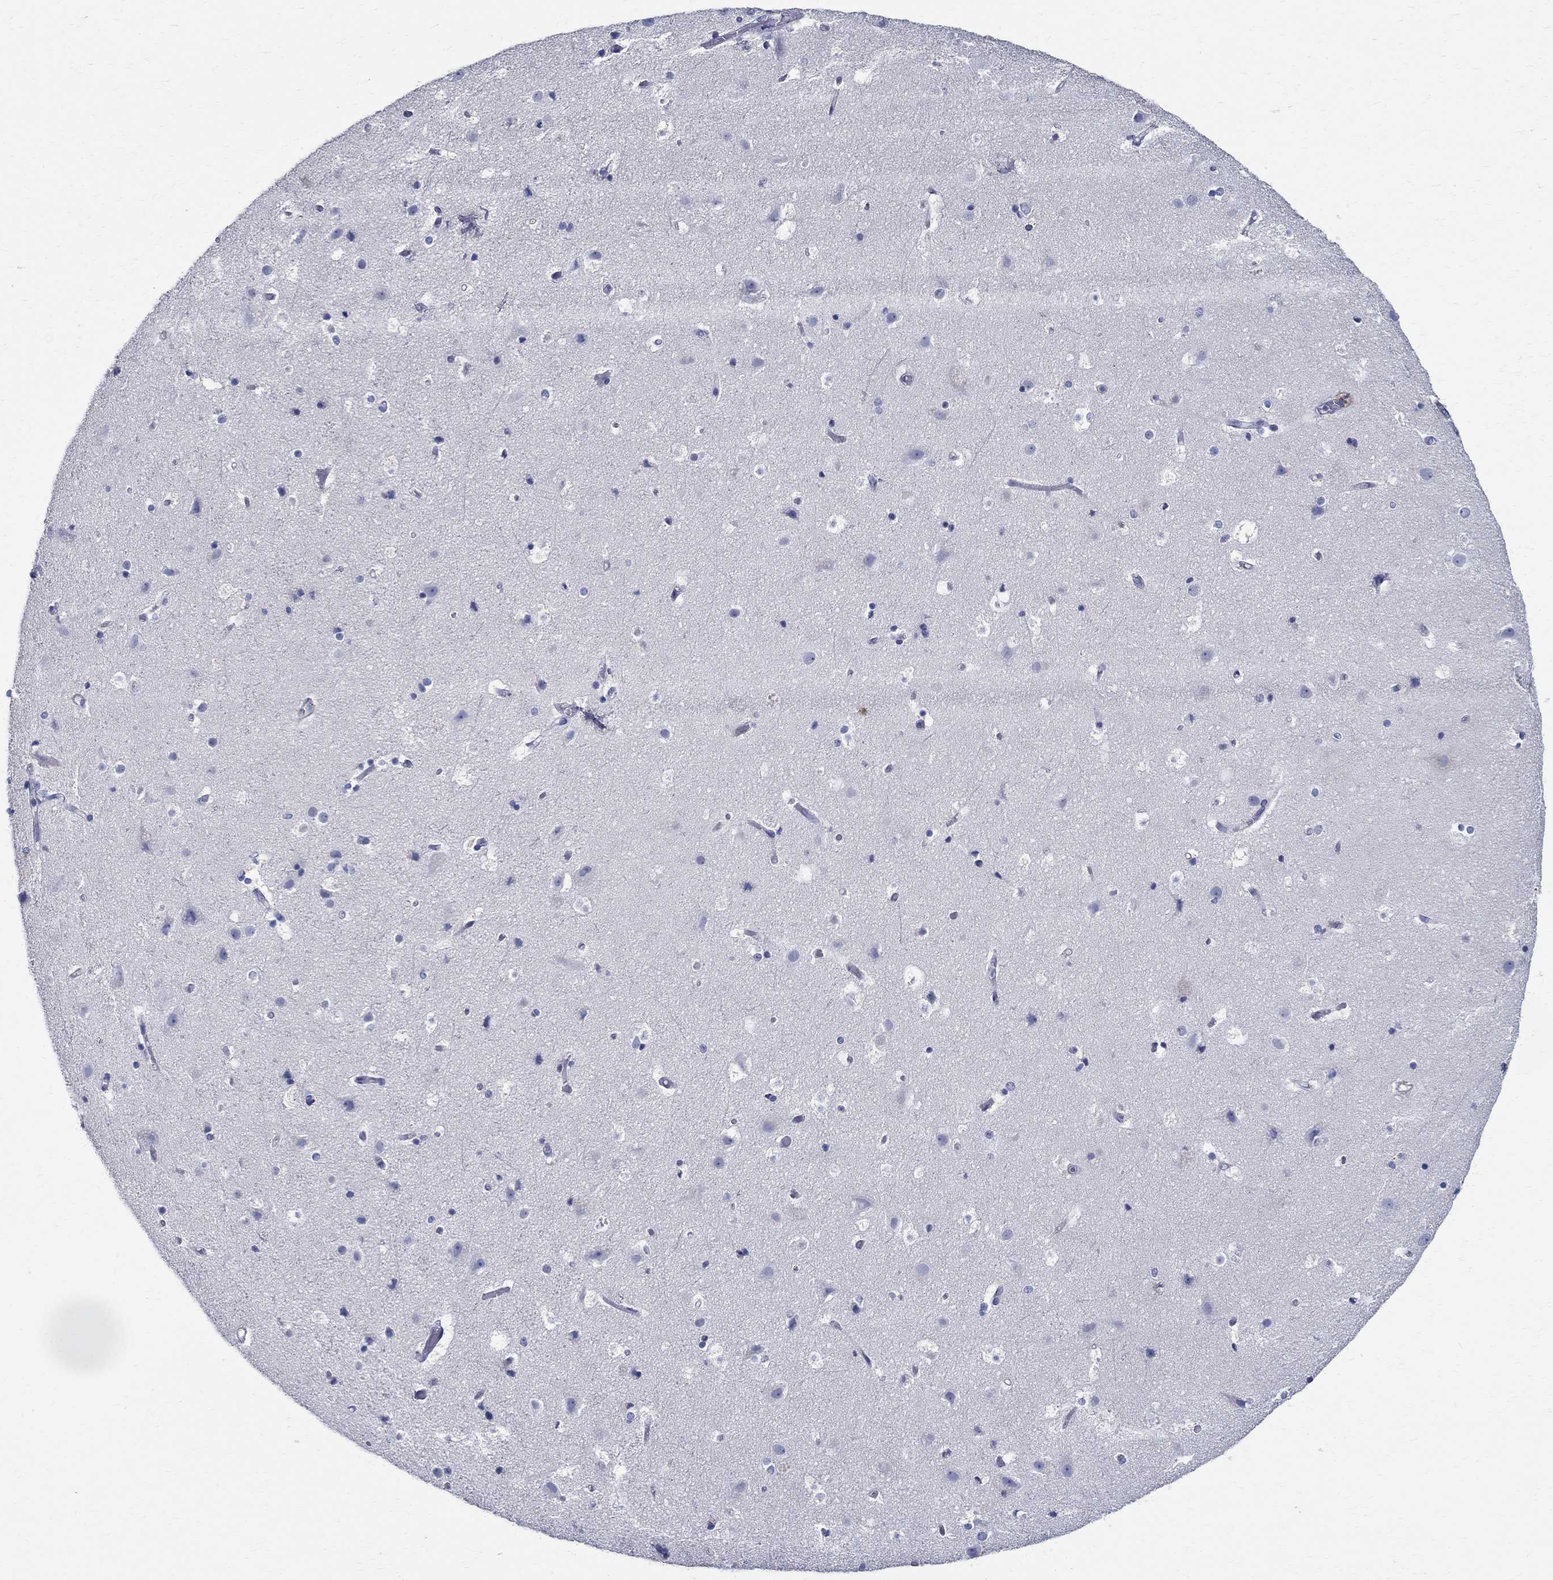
{"staining": {"intensity": "negative", "quantity": "none", "location": "none"}, "tissue": "cerebral cortex", "cell_type": "Endothelial cells", "image_type": "normal", "snomed": [{"axis": "morphology", "description": "Normal tissue, NOS"}, {"axis": "topography", "description": "Cerebral cortex"}], "caption": "Immunohistochemical staining of unremarkable cerebral cortex demonstrates no significant expression in endothelial cells.", "gene": "TSPAN16", "patient": {"sex": "female", "age": 52}}